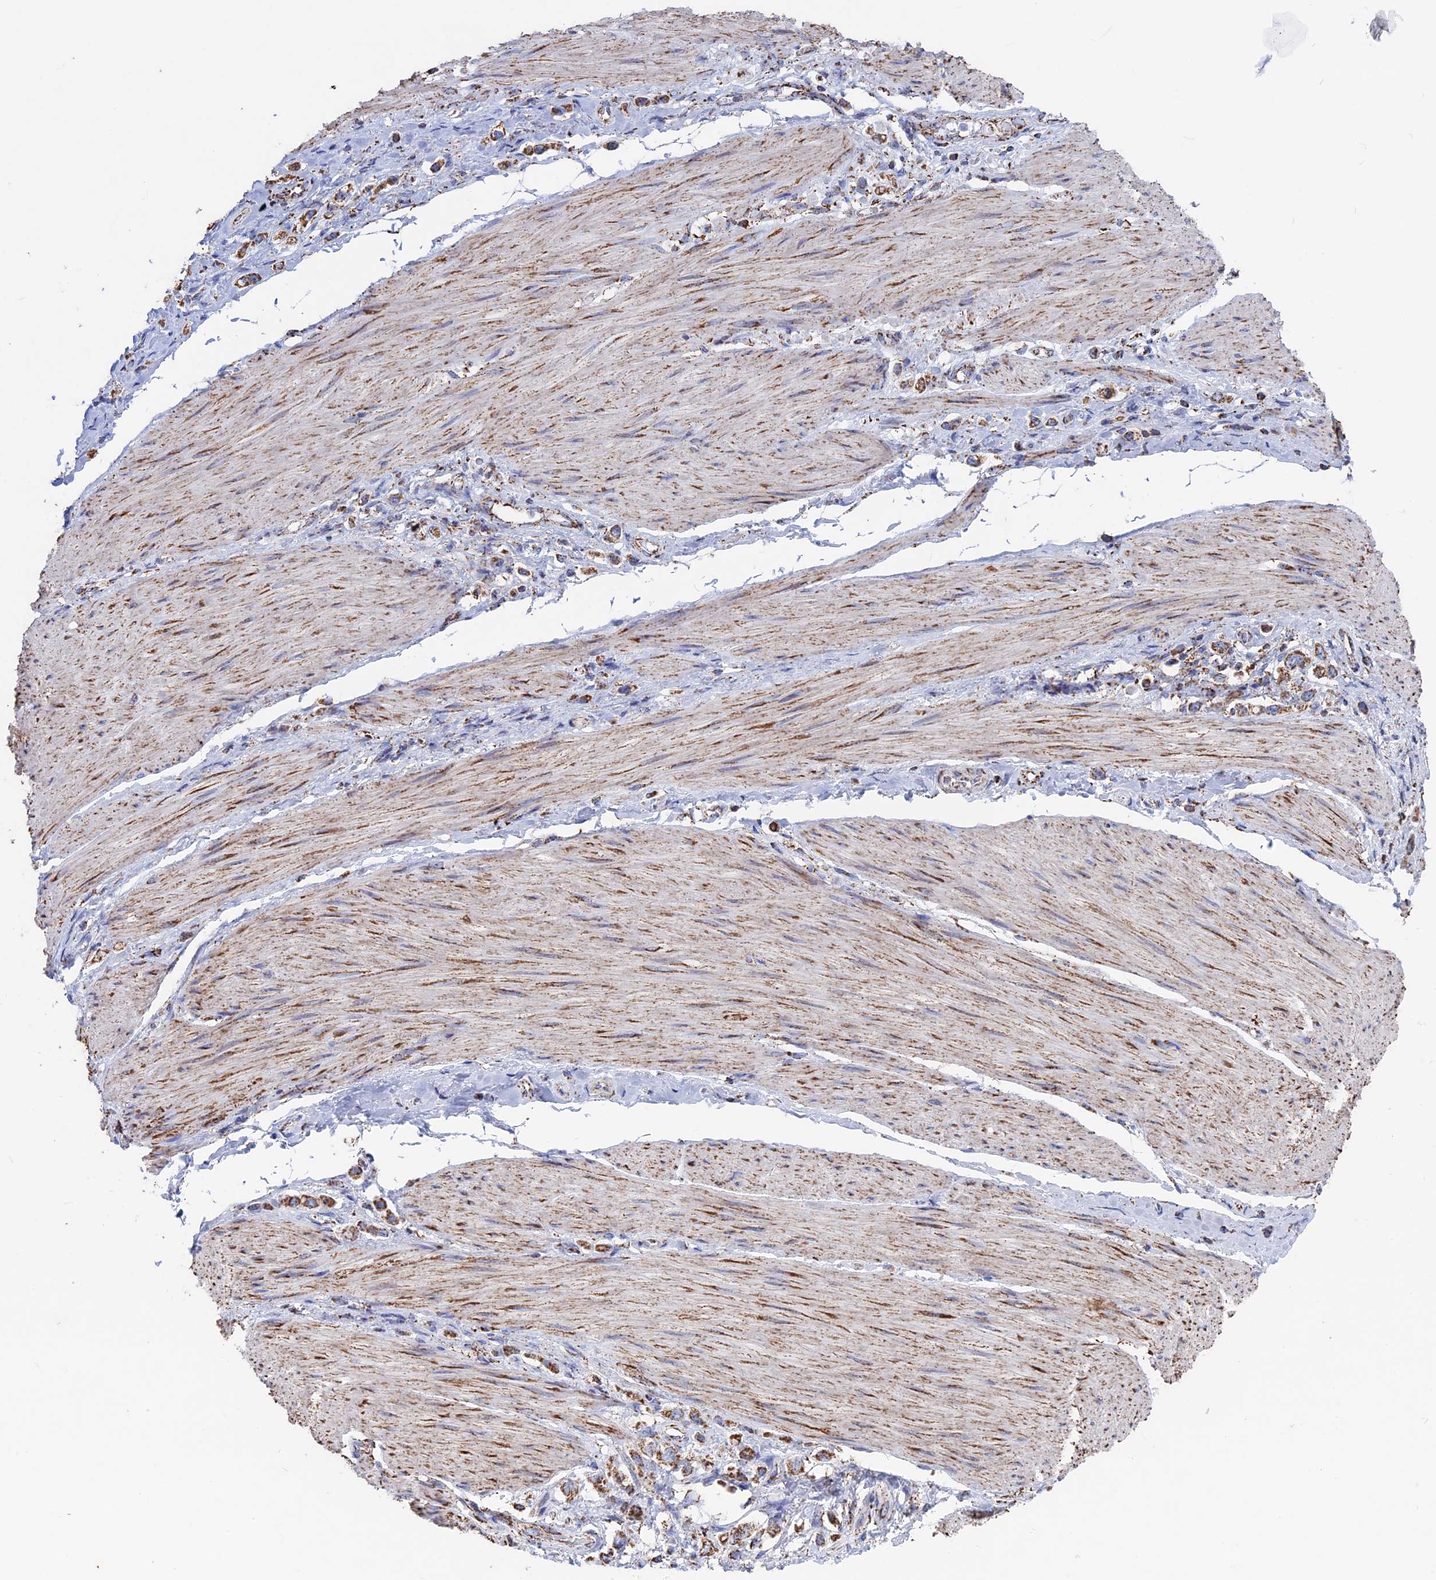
{"staining": {"intensity": "moderate", "quantity": ">75%", "location": "cytoplasmic/membranous"}, "tissue": "stomach cancer", "cell_type": "Tumor cells", "image_type": "cancer", "snomed": [{"axis": "morphology", "description": "Adenocarcinoma, NOS"}, {"axis": "topography", "description": "Stomach"}], "caption": "Adenocarcinoma (stomach) stained for a protein reveals moderate cytoplasmic/membranous positivity in tumor cells. (DAB (3,3'-diaminobenzidine) IHC, brown staining for protein, blue staining for nuclei).", "gene": "SEC24D", "patient": {"sex": "female", "age": 65}}